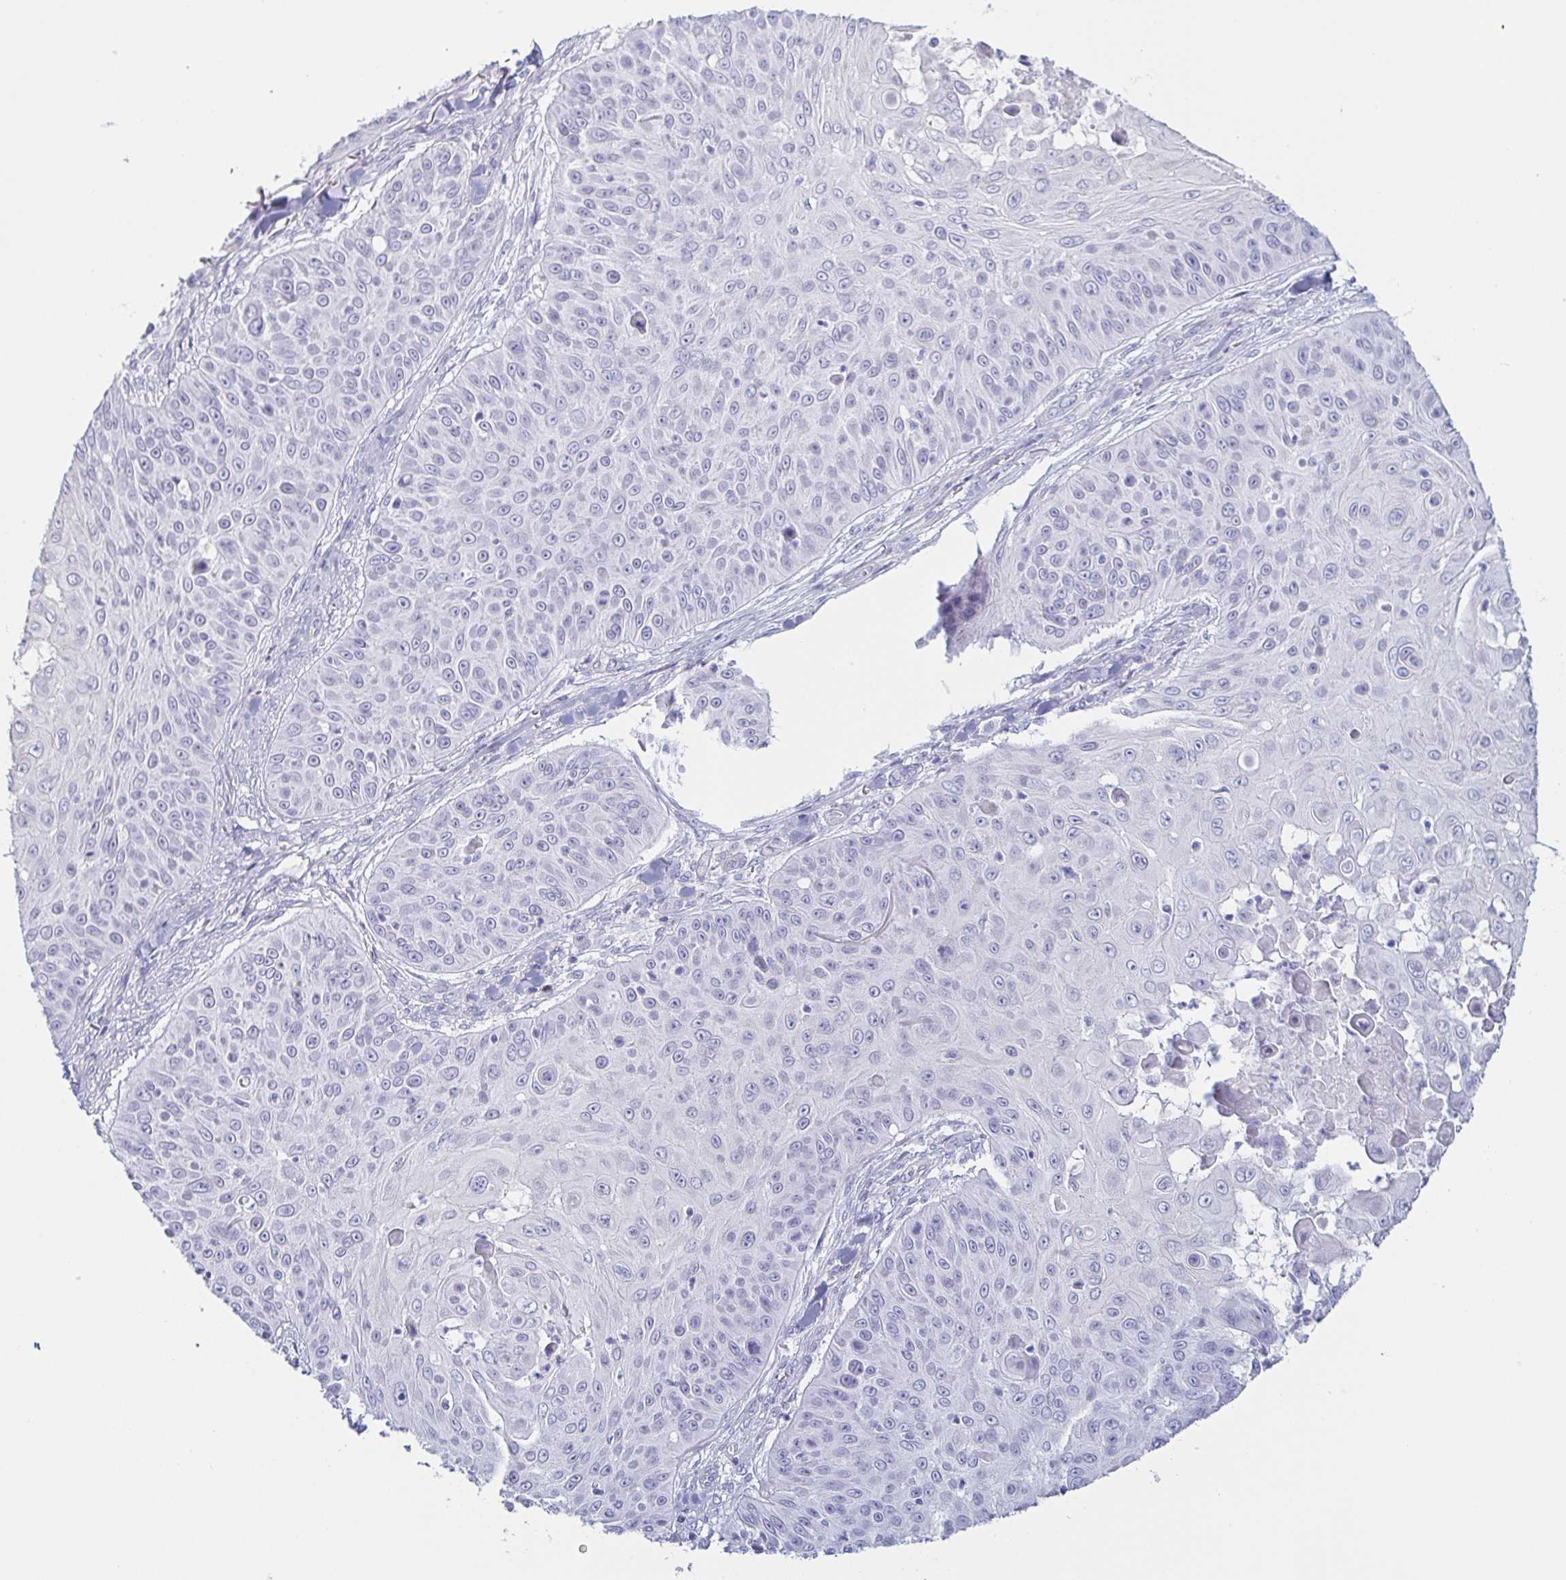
{"staining": {"intensity": "negative", "quantity": "none", "location": "none"}, "tissue": "skin cancer", "cell_type": "Tumor cells", "image_type": "cancer", "snomed": [{"axis": "morphology", "description": "Squamous cell carcinoma, NOS"}, {"axis": "topography", "description": "Skin"}], "caption": "Image shows no significant protein expression in tumor cells of skin cancer. (Immunohistochemistry, brightfield microscopy, high magnification).", "gene": "PRR4", "patient": {"sex": "male", "age": 82}}